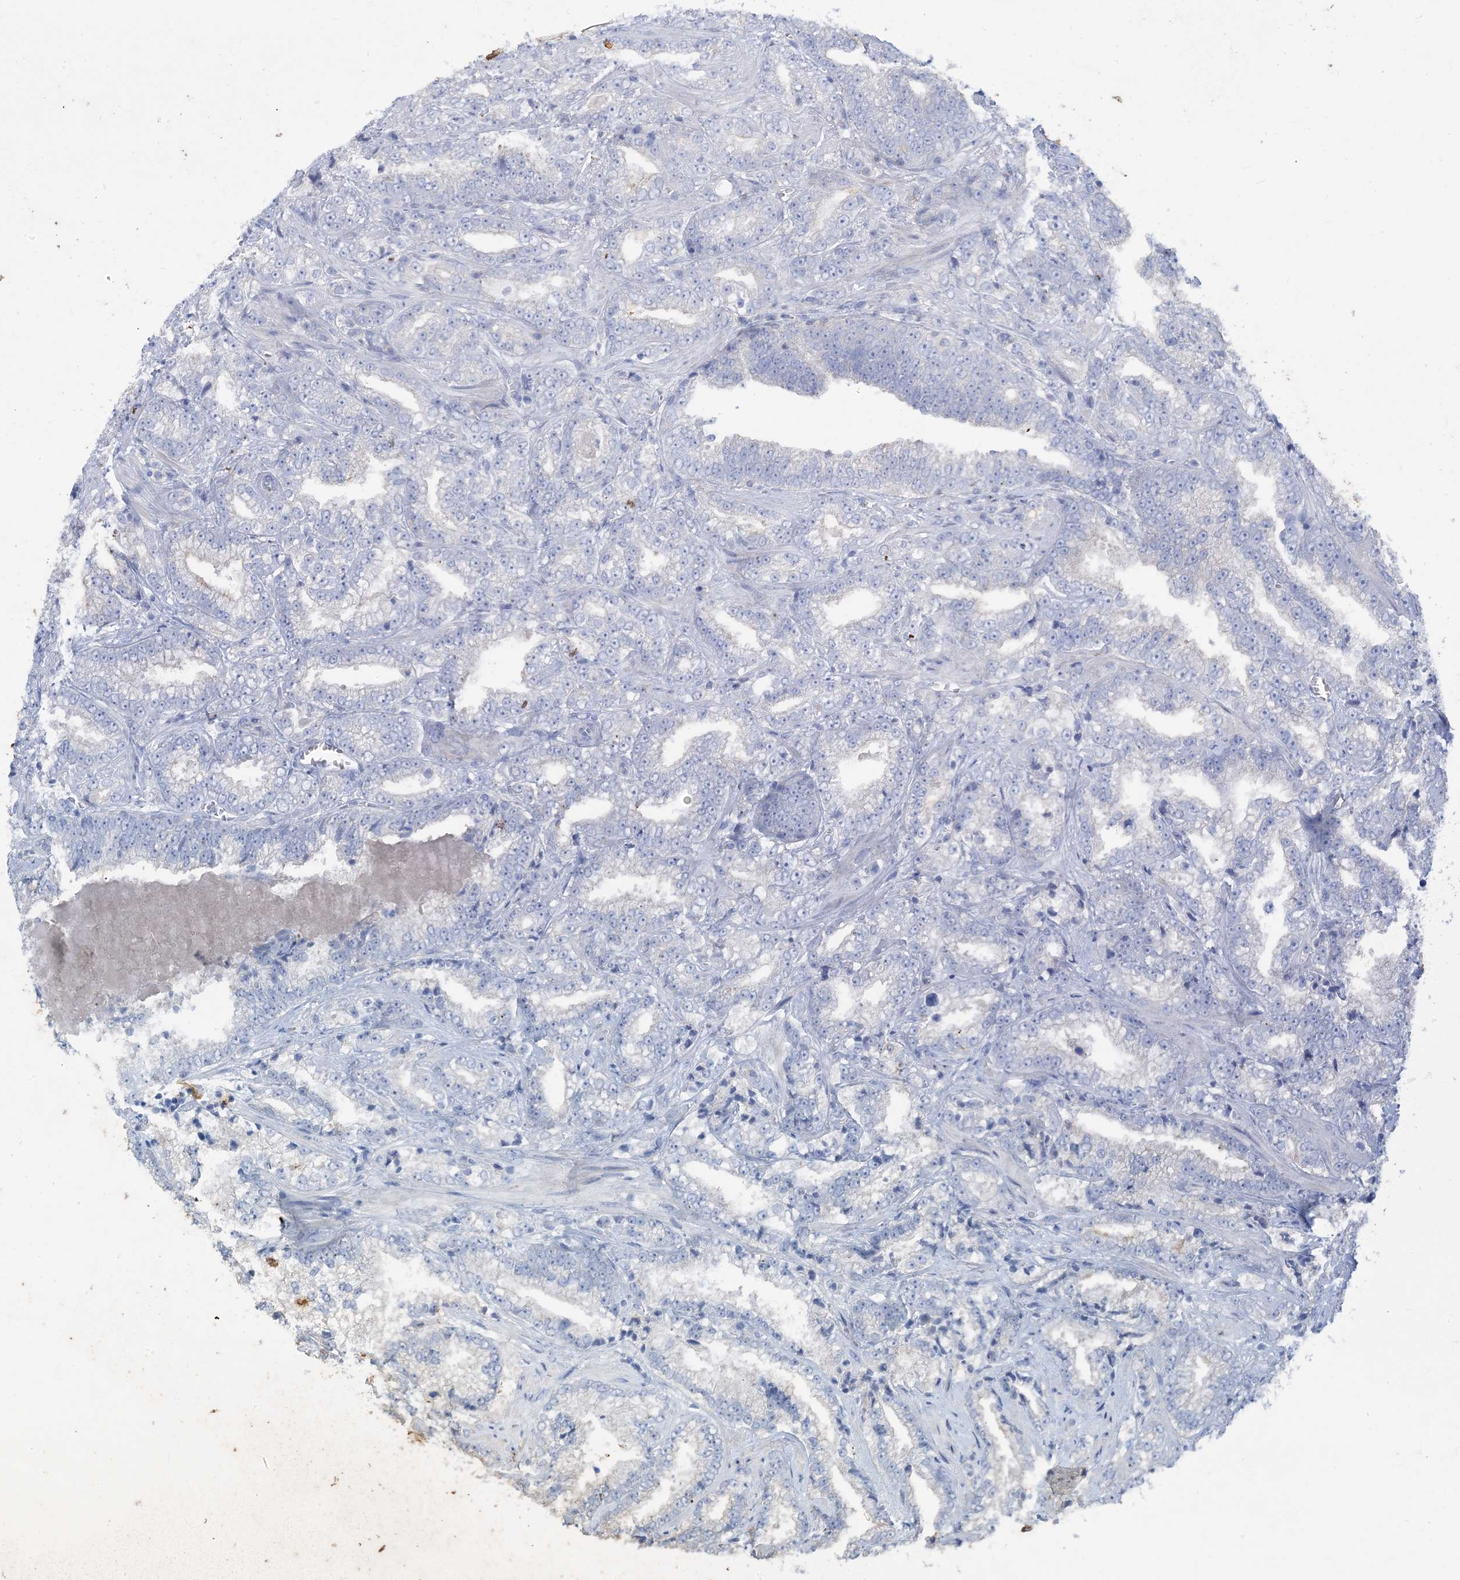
{"staining": {"intensity": "negative", "quantity": "none", "location": "none"}, "tissue": "prostate cancer", "cell_type": "Tumor cells", "image_type": "cancer", "snomed": [{"axis": "morphology", "description": "Adenocarcinoma, High grade"}, {"axis": "topography", "description": "Prostate and seminal vesicle, NOS"}], "caption": "The photomicrograph reveals no staining of tumor cells in prostate high-grade adenocarcinoma. (DAB (3,3'-diaminobenzidine) IHC, high magnification).", "gene": "KPRP", "patient": {"sex": "male", "age": 67}}